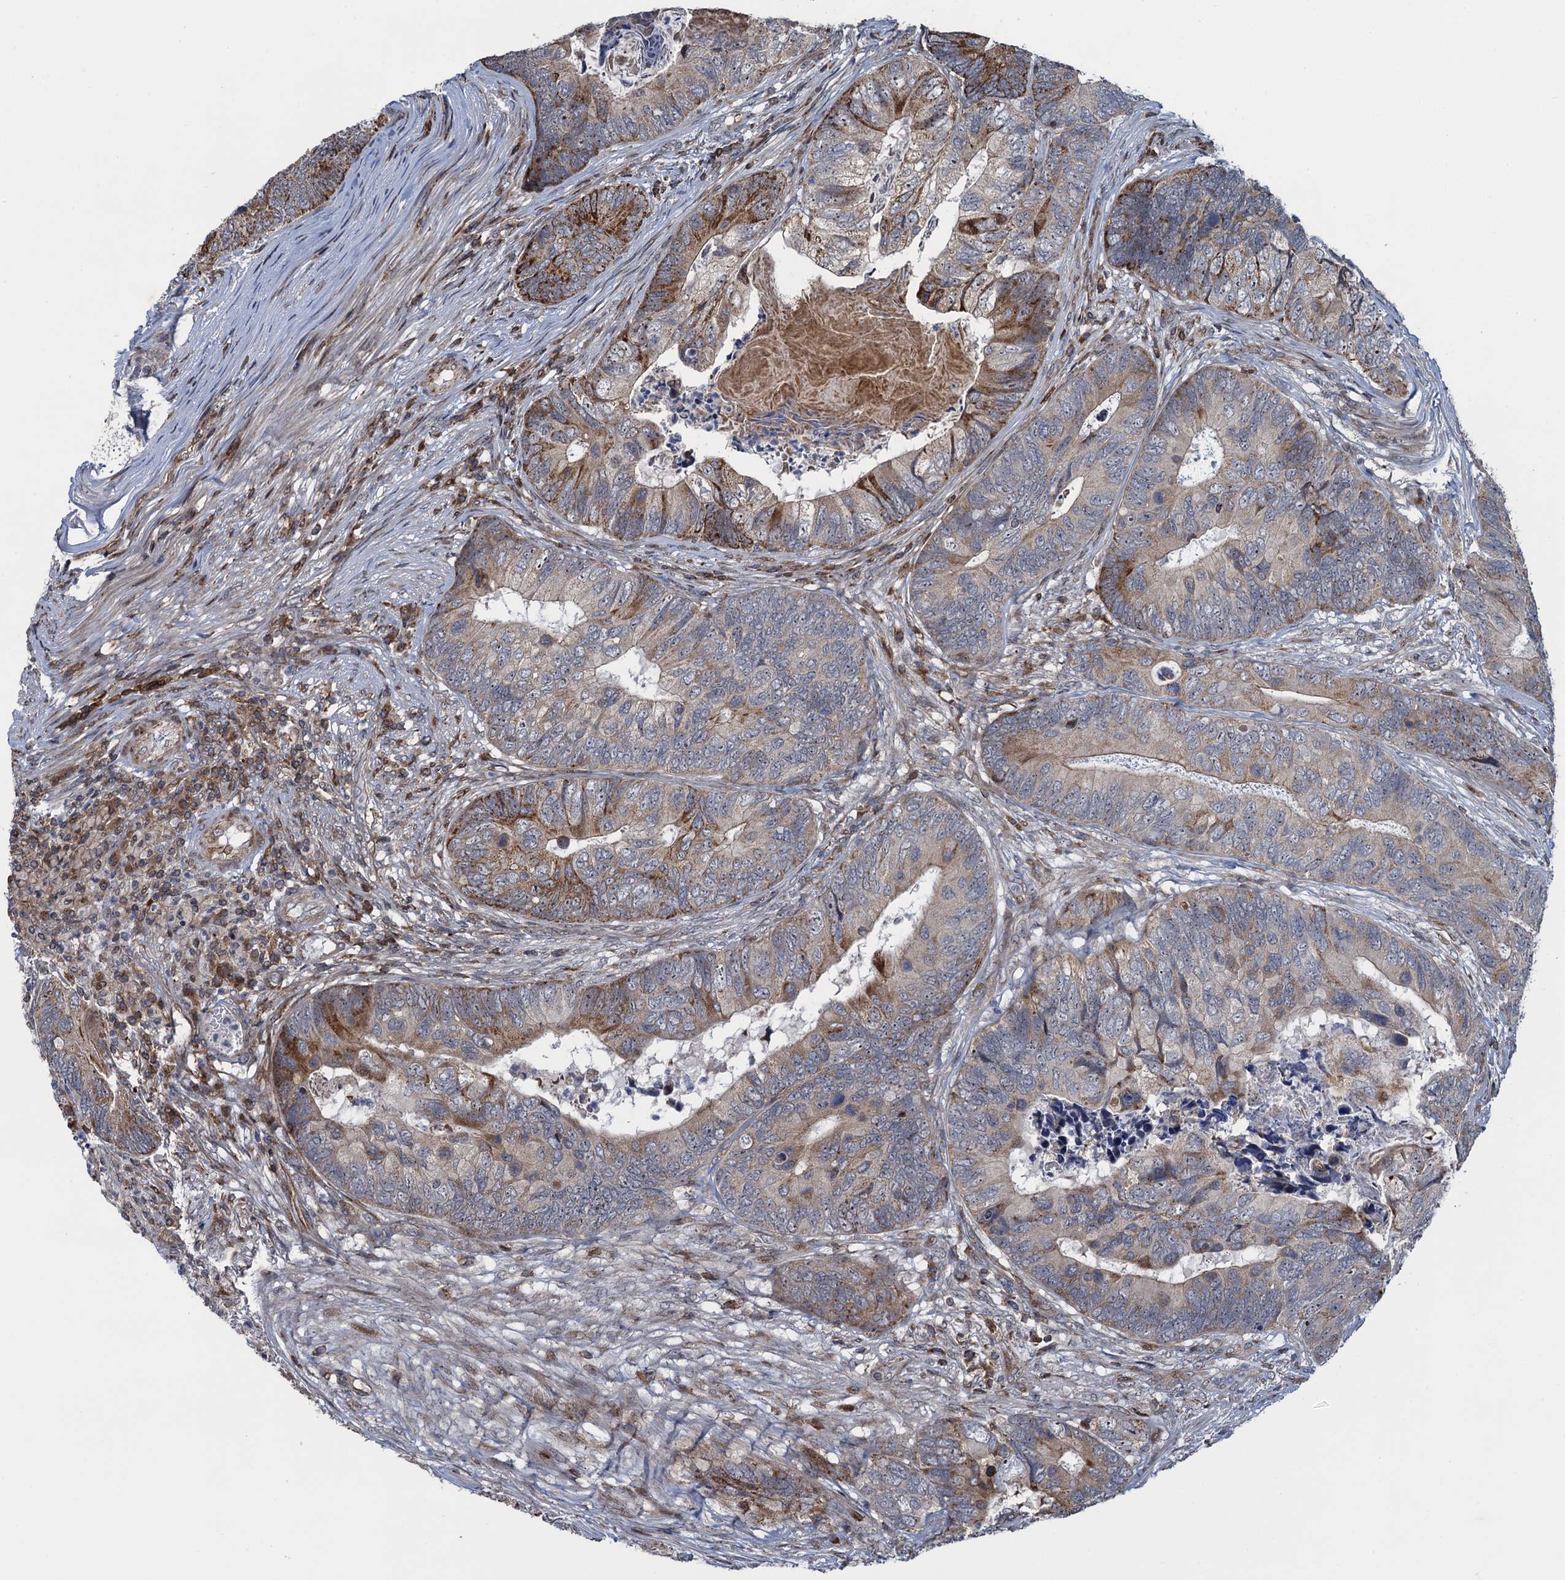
{"staining": {"intensity": "moderate", "quantity": "25%-75%", "location": "cytoplasmic/membranous"}, "tissue": "colorectal cancer", "cell_type": "Tumor cells", "image_type": "cancer", "snomed": [{"axis": "morphology", "description": "Adenocarcinoma, NOS"}, {"axis": "topography", "description": "Colon"}], "caption": "Protein staining reveals moderate cytoplasmic/membranous expression in about 25%-75% of tumor cells in colorectal adenocarcinoma.", "gene": "CCDC102A", "patient": {"sex": "female", "age": 67}}